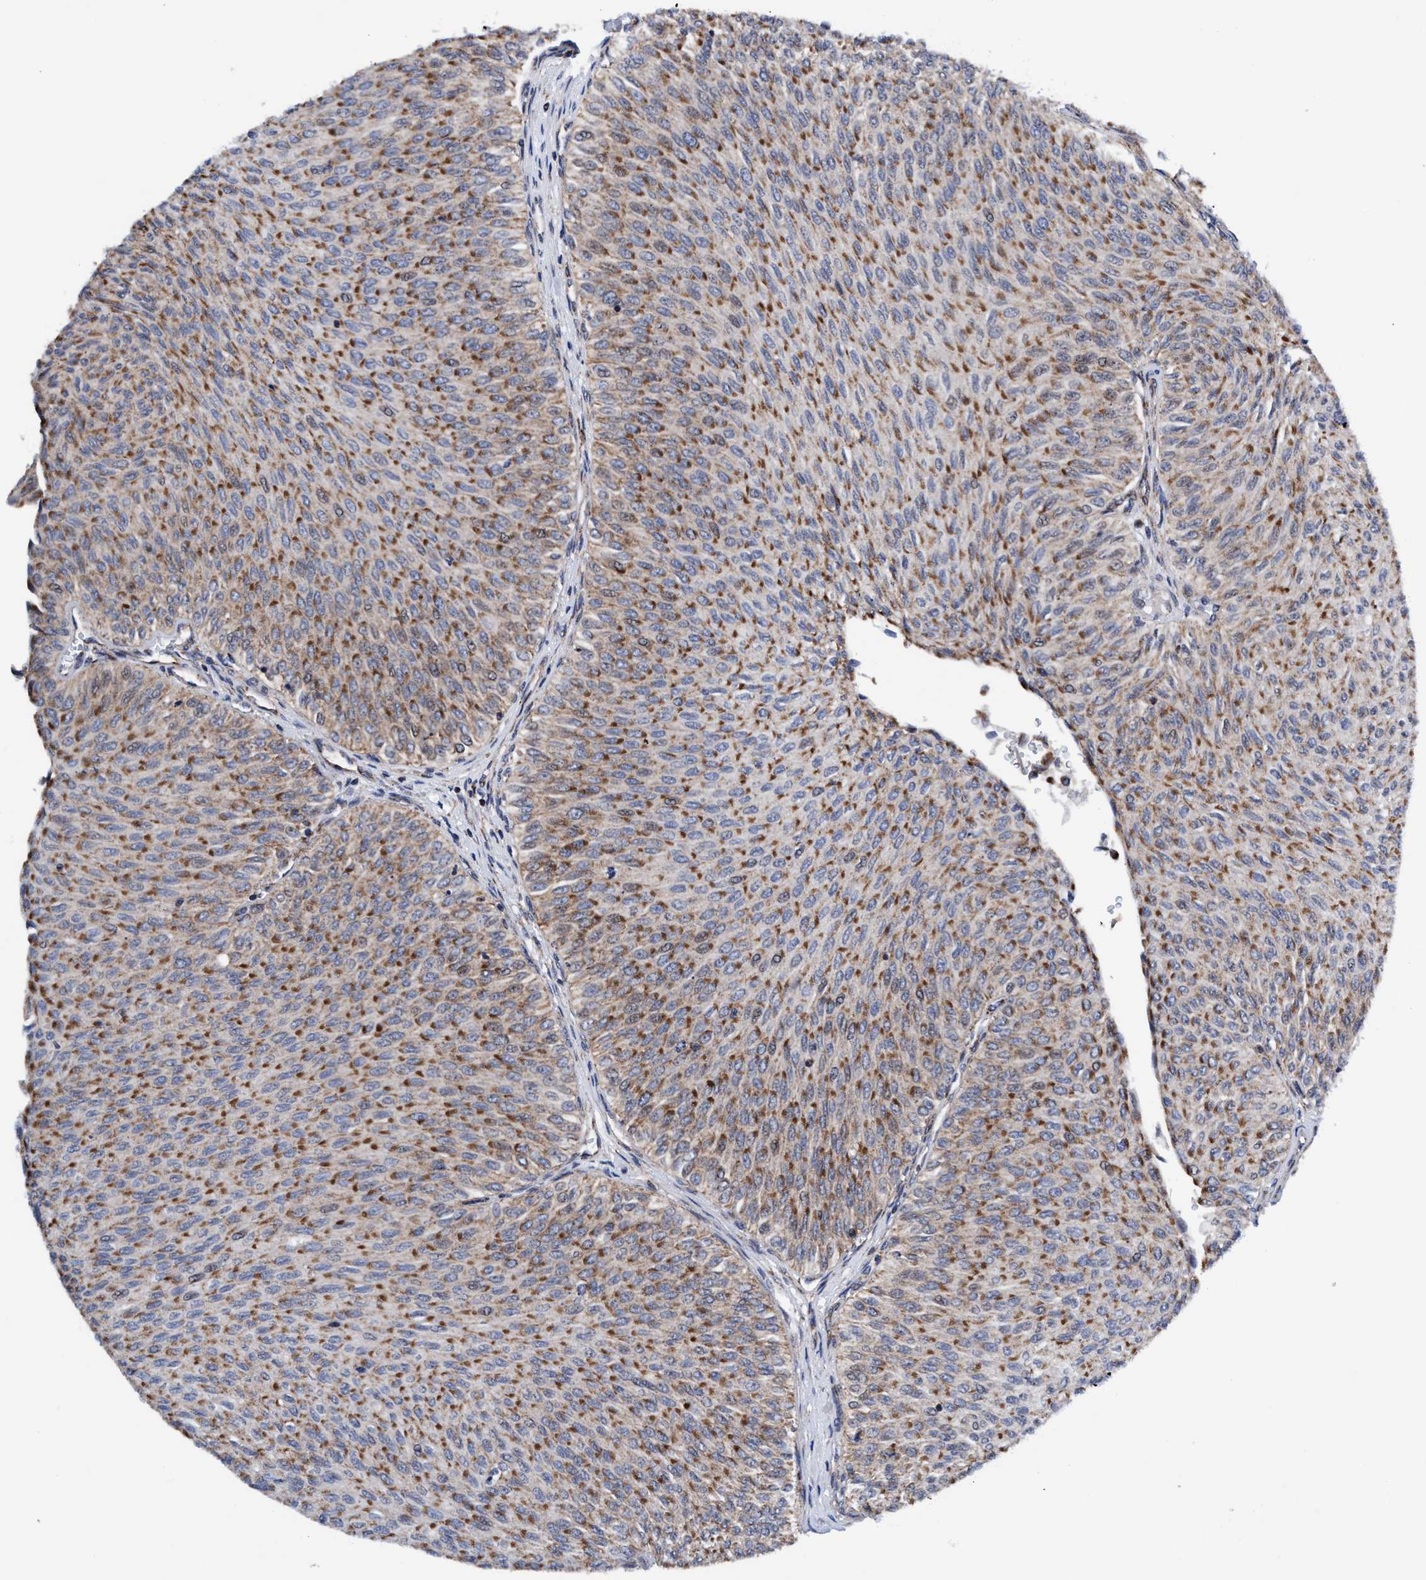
{"staining": {"intensity": "moderate", "quantity": ">75%", "location": "cytoplasmic/membranous"}, "tissue": "urothelial cancer", "cell_type": "Tumor cells", "image_type": "cancer", "snomed": [{"axis": "morphology", "description": "Urothelial carcinoma, Low grade"}, {"axis": "topography", "description": "Urinary bladder"}], "caption": "Immunohistochemical staining of urothelial carcinoma (low-grade) shows medium levels of moderate cytoplasmic/membranous positivity in approximately >75% of tumor cells.", "gene": "AGAP2", "patient": {"sex": "male", "age": 78}}